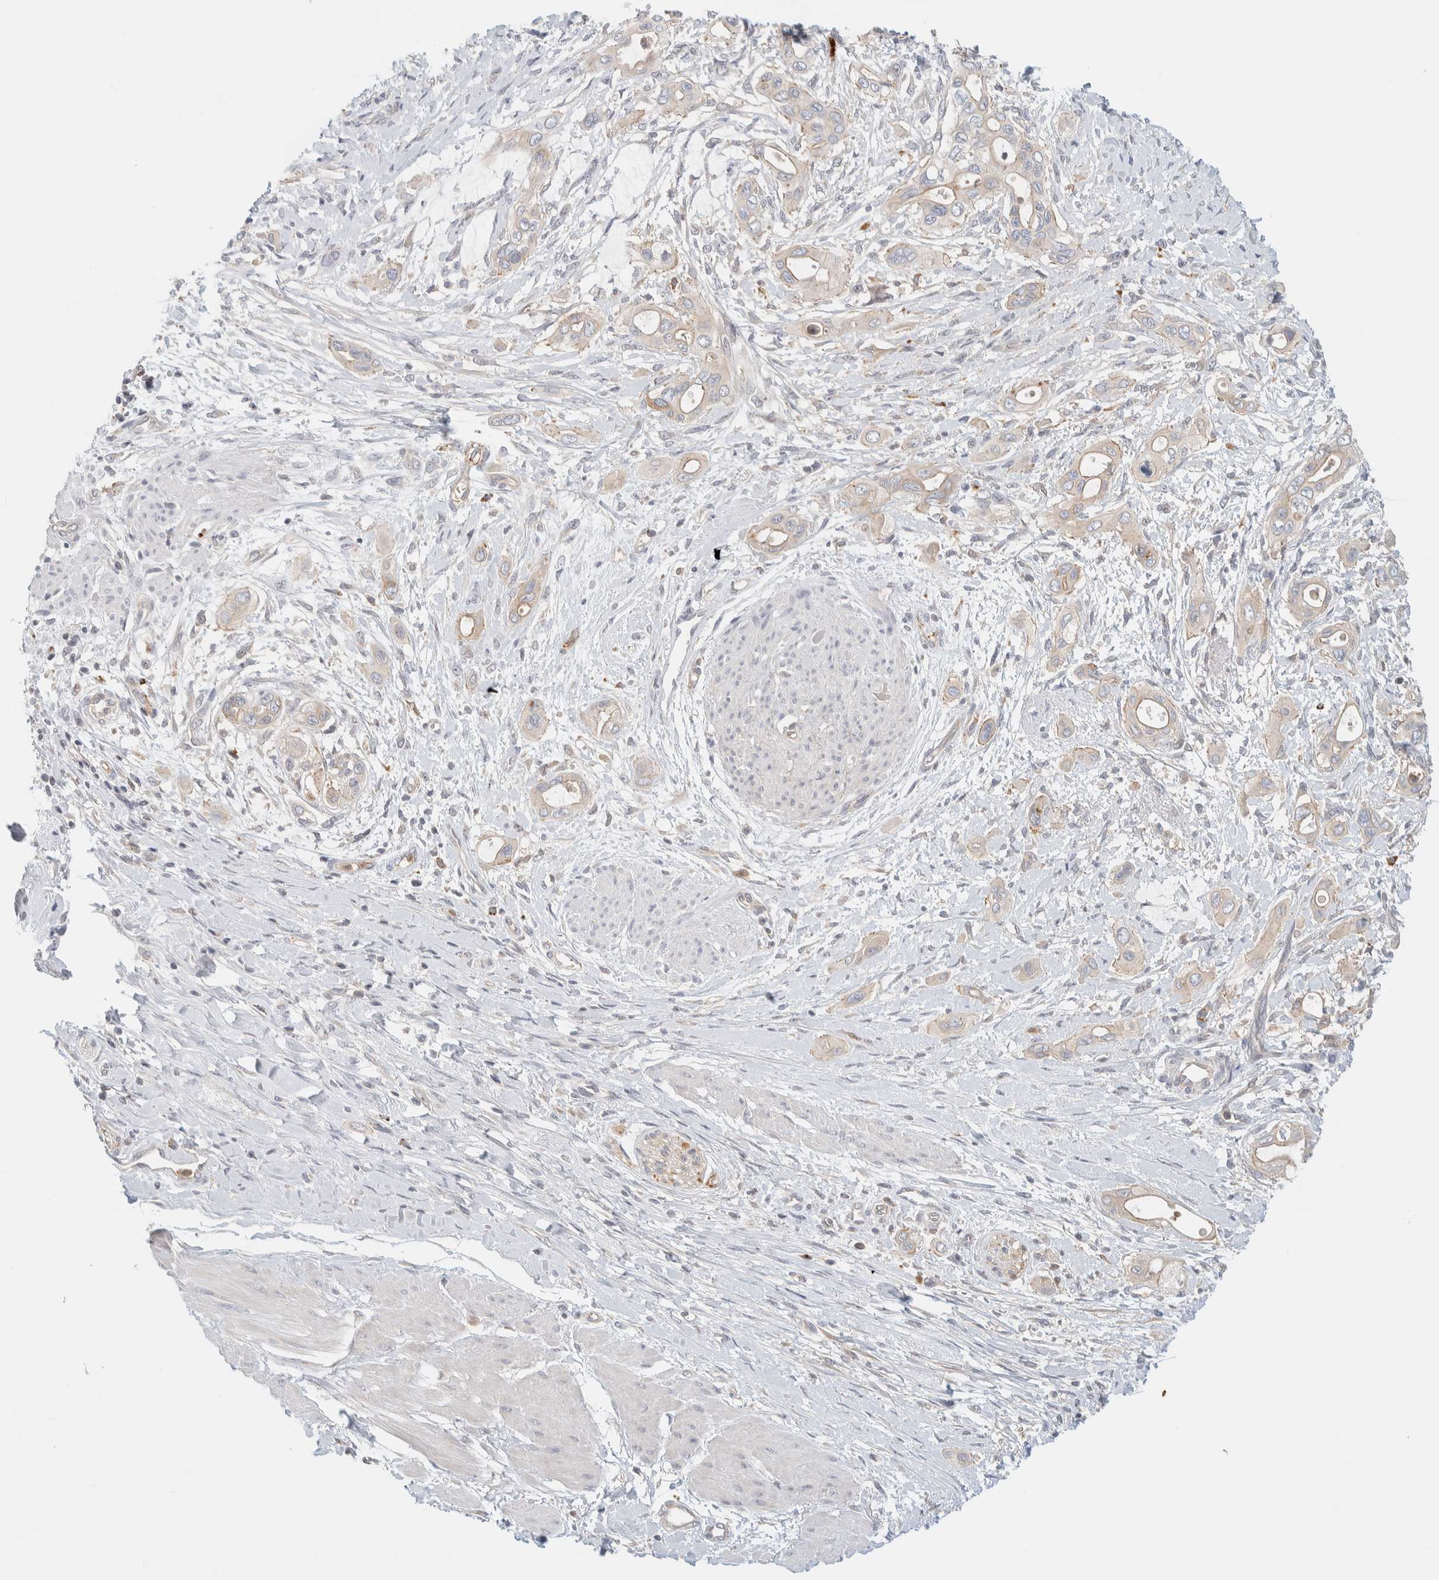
{"staining": {"intensity": "negative", "quantity": "none", "location": "none"}, "tissue": "pancreatic cancer", "cell_type": "Tumor cells", "image_type": "cancer", "snomed": [{"axis": "morphology", "description": "Adenocarcinoma, NOS"}, {"axis": "topography", "description": "Pancreas"}], "caption": "IHC histopathology image of neoplastic tissue: human pancreatic cancer (adenocarcinoma) stained with DAB exhibits no significant protein positivity in tumor cells.", "gene": "GCLM", "patient": {"sex": "male", "age": 59}}